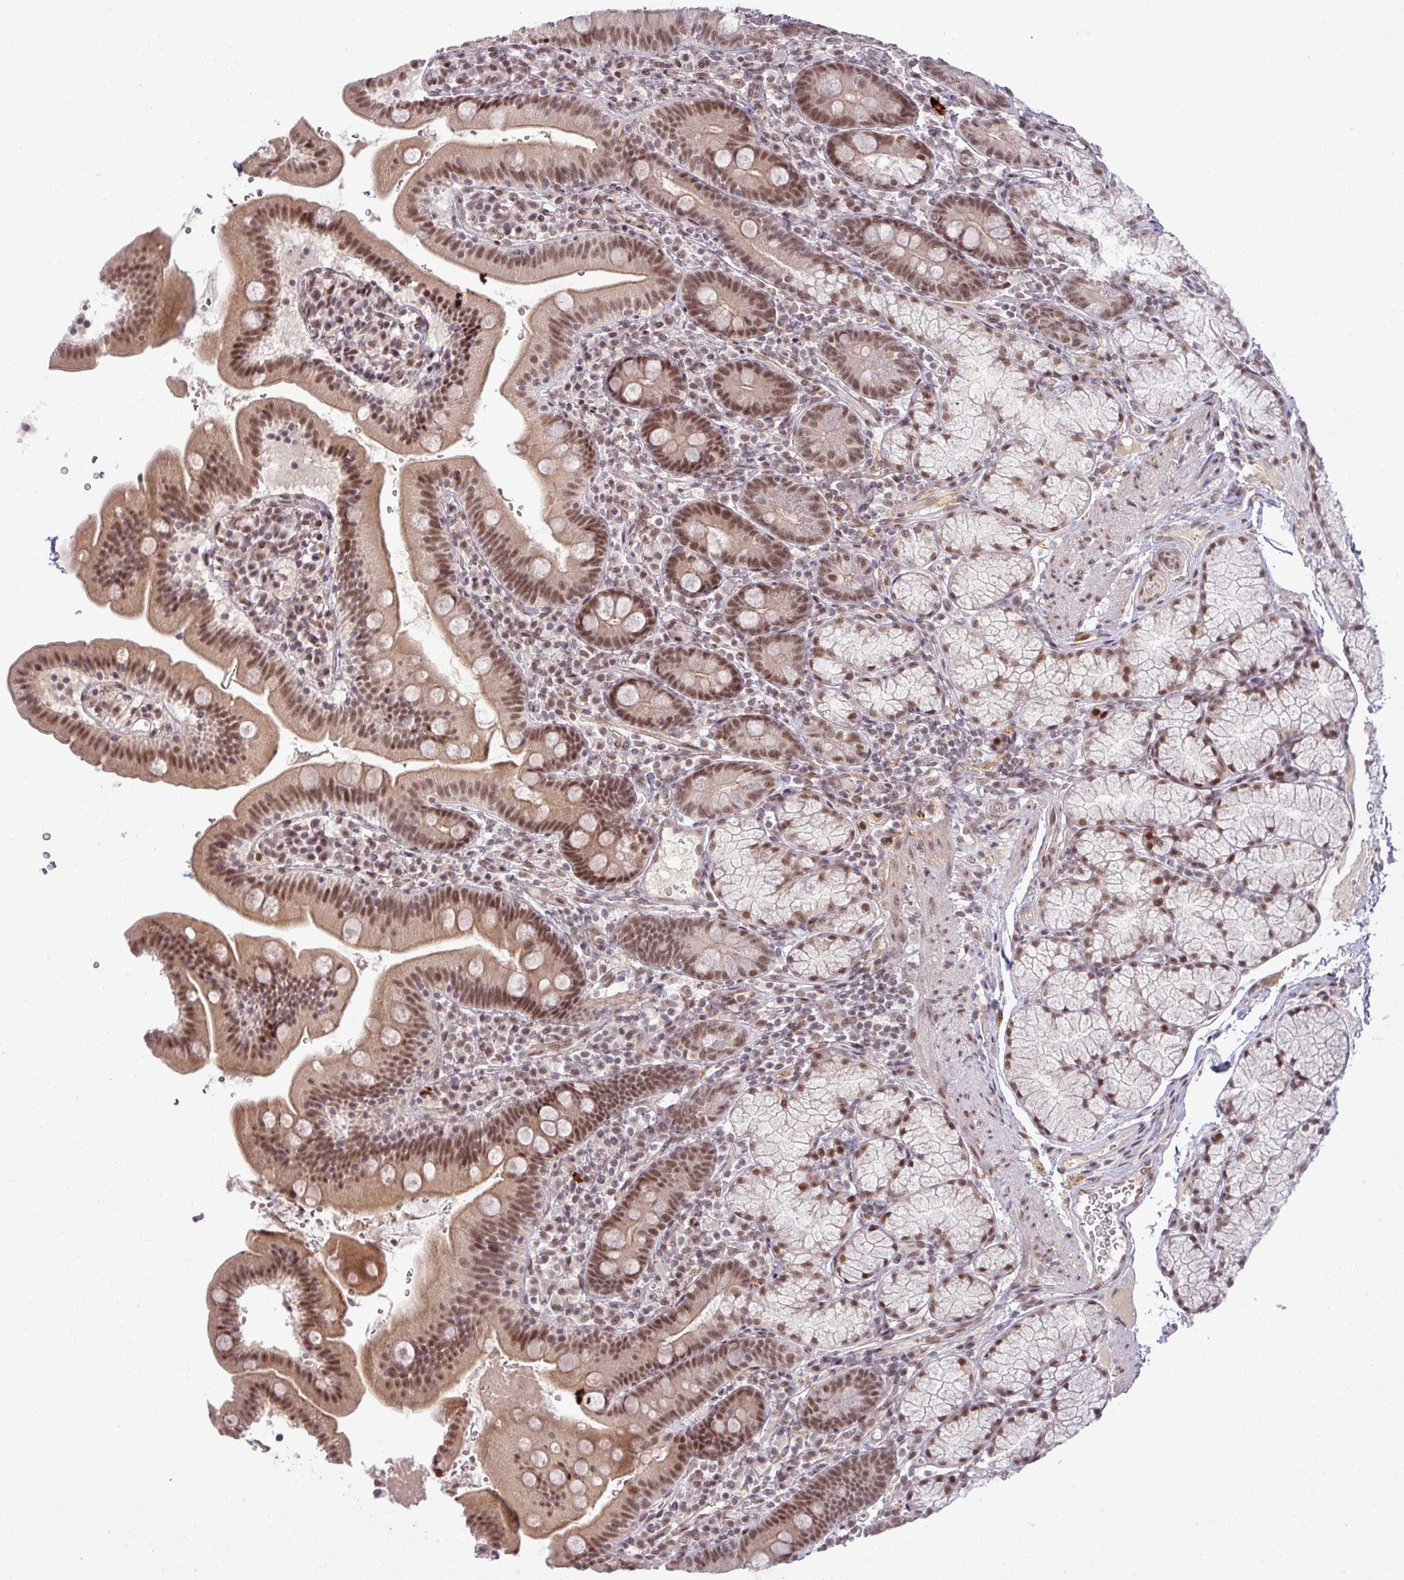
{"staining": {"intensity": "moderate", "quantity": ">75%", "location": "nuclear"}, "tissue": "duodenum", "cell_type": "Glandular cells", "image_type": "normal", "snomed": [{"axis": "morphology", "description": "Normal tissue, NOS"}, {"axis": "topography", "description": "Duodenum"}], "caption": "Glandular cells demonstrate medium levels of moderate nuclear positivity in approximately >75% of cells in benign duodenum. (DAB (3,3'-diaminobenzidine) IHC with brightfield microscopy, high magnification).", "gene": "PTPN20", "patient": {"sex": "female", "age": 67}}